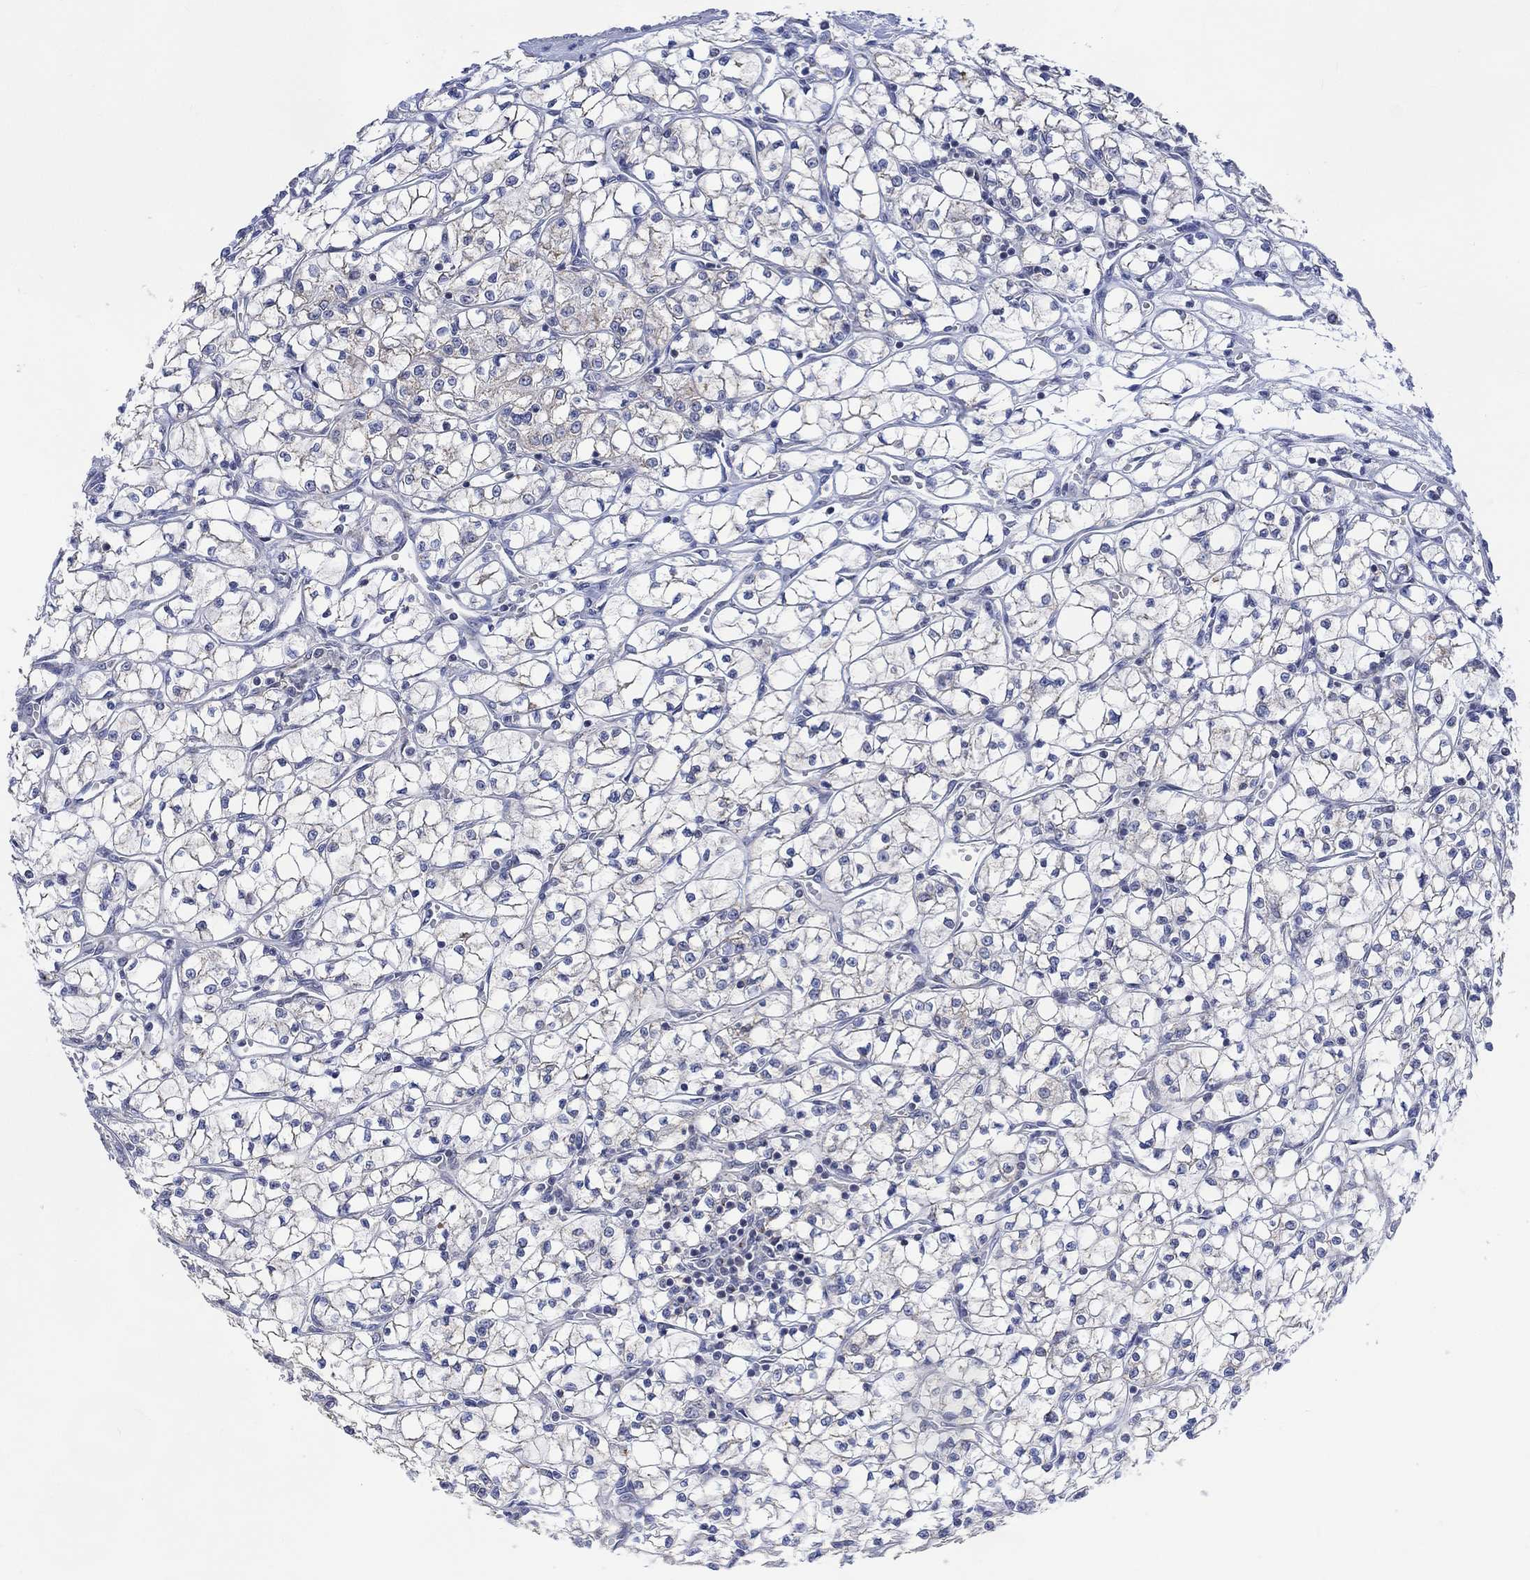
{"staining": {"intensity": "negative", "quantity": "none", "location": "none"}, "tissue": "renal cancer", "cell_type": "Tumor cells", "image_type": "cancer", "snomed": [{"axis": "morphology", "description": "Adenocarcinoma, NOS"}, {"axis": "topography", "description": "Kidney"}], "caption": "The micrograph reveals no staining of tumor cells in adenocarcinoma (renal).", "gene": "SLC48A1", "patient": {"sex": "female", "age": 64}}